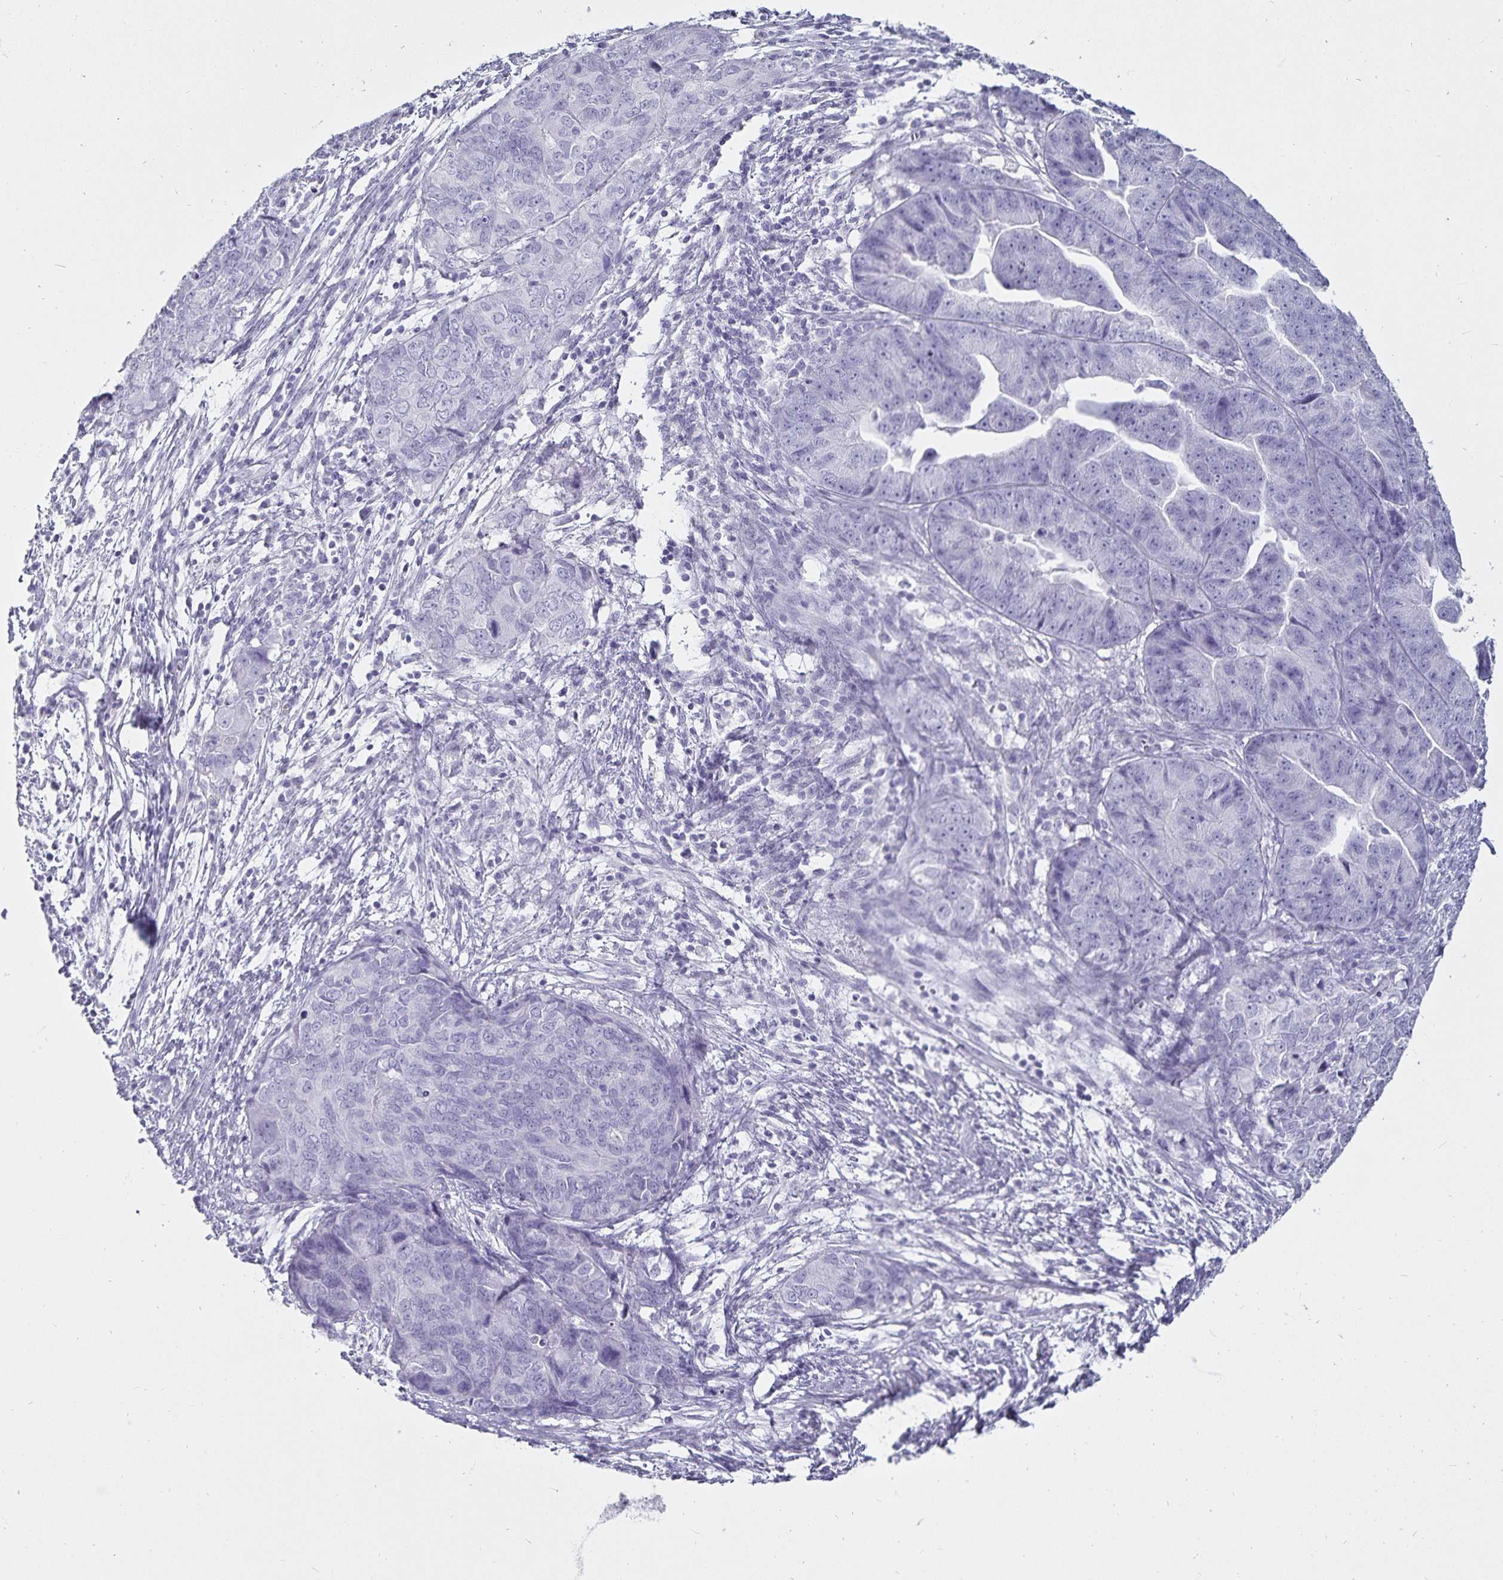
{"staining": {"intensity": "negative", "quantity": "none", "location": "none"}, "tissue": "endometrial cancer", "cell_type": "Tumor cells", "image_type": "cancer", "snomed": [{"axis": "morphology", "description": "Adenocarcinoma, NOS"}, {"axis": "topography", "description": "Uterus"}], "caption": "Immunohistochemistry of adenocarcinoma (endometrial) exhibits no positivity in tumor cells. Nuclei are stained in blue.", "gene": "DEFA6", "patient": {"sex": "female", "age": 79}}